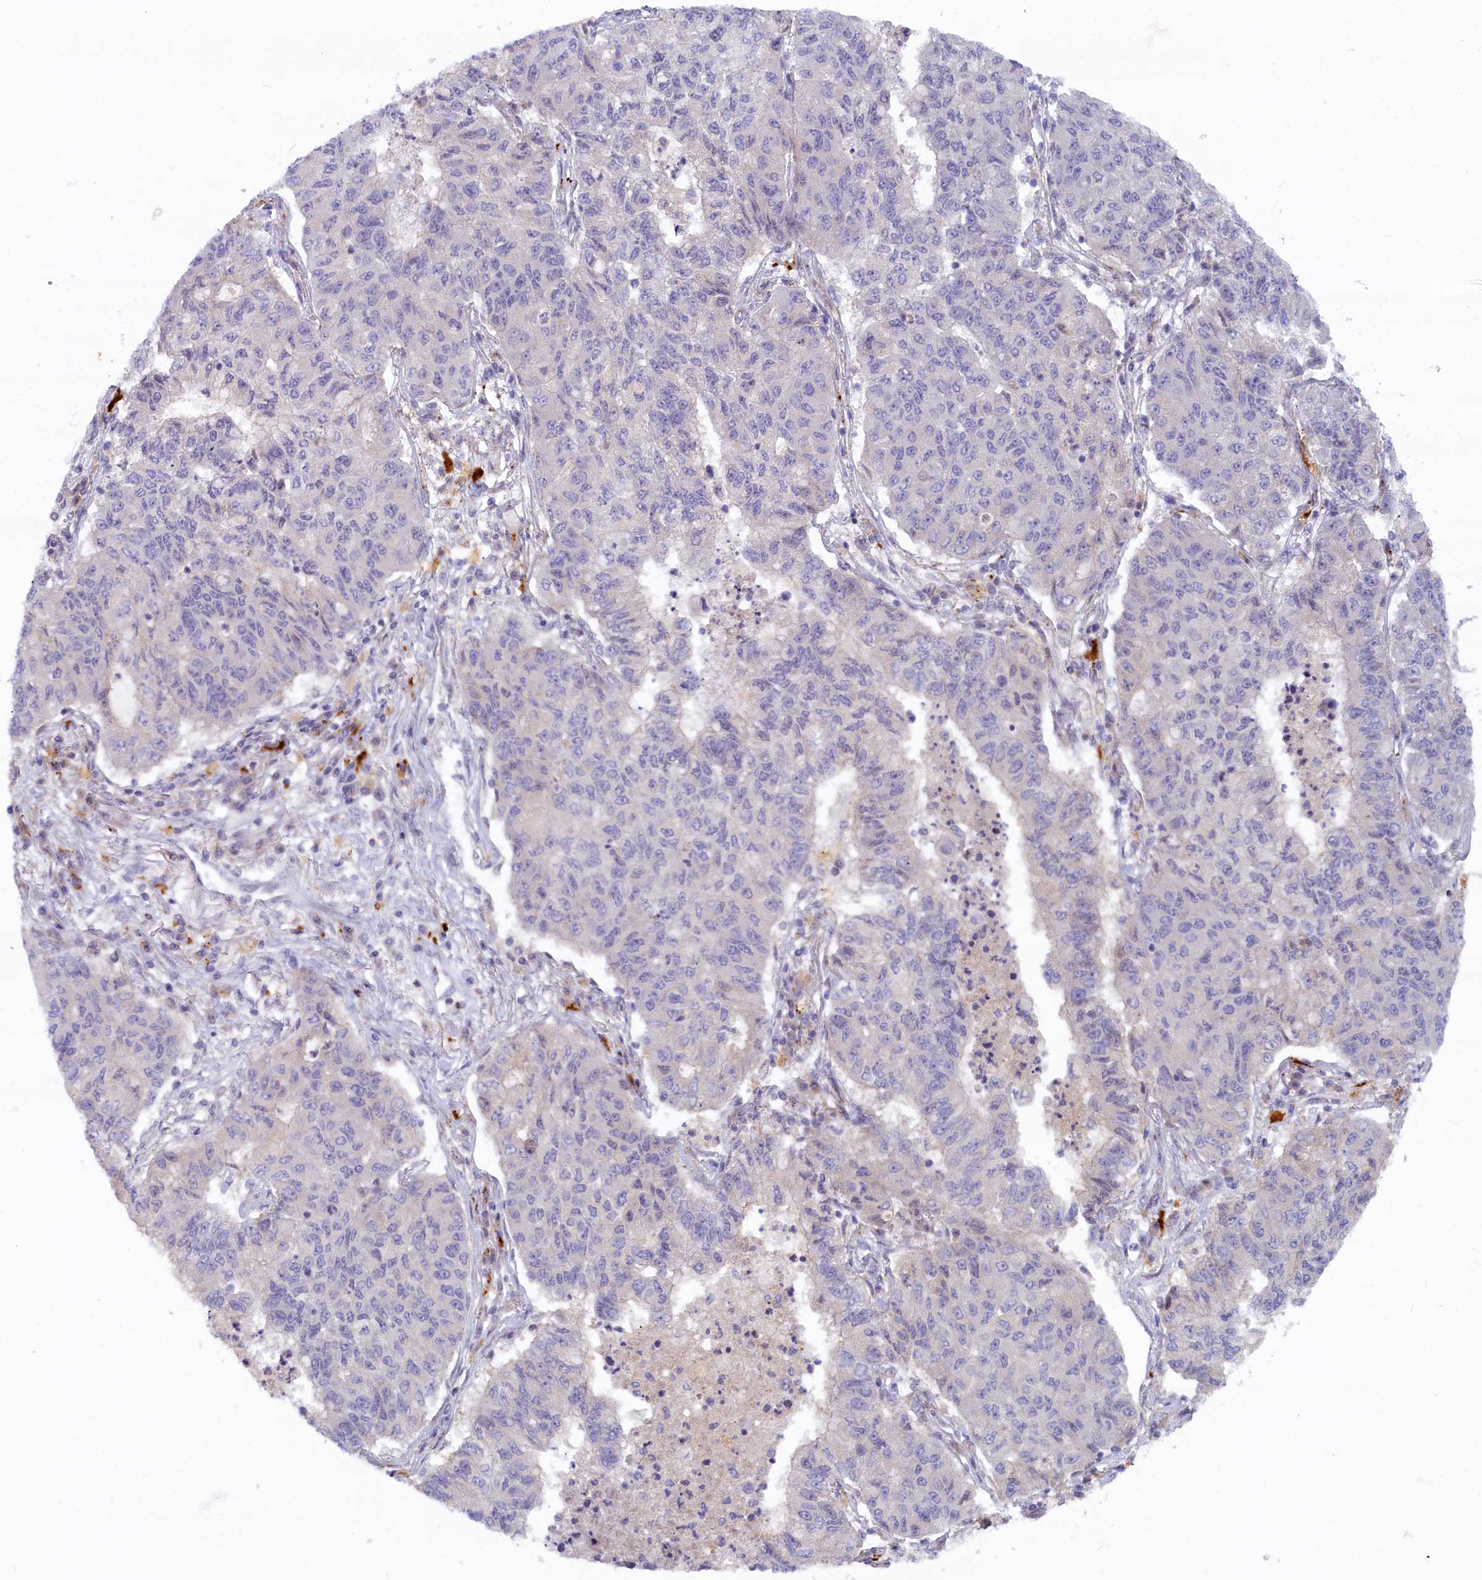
{"staining": {"intensity": "negative", "quantity": "none", "location": "none"}, "tissue": "lung cancer", "cell_type": "Tumor cells", "image_type": "cancer", "snomed": [{"axis": "morphology", "description": "Squamous cell carcinoma, NOS"}, {"axis": "topography", "description": "Lung"}], "caption": "The image demonstrates no staining of tumor cells in lung cancer.", "gene": "FCSK", "patient": {"sex": "male", "age": 74}}